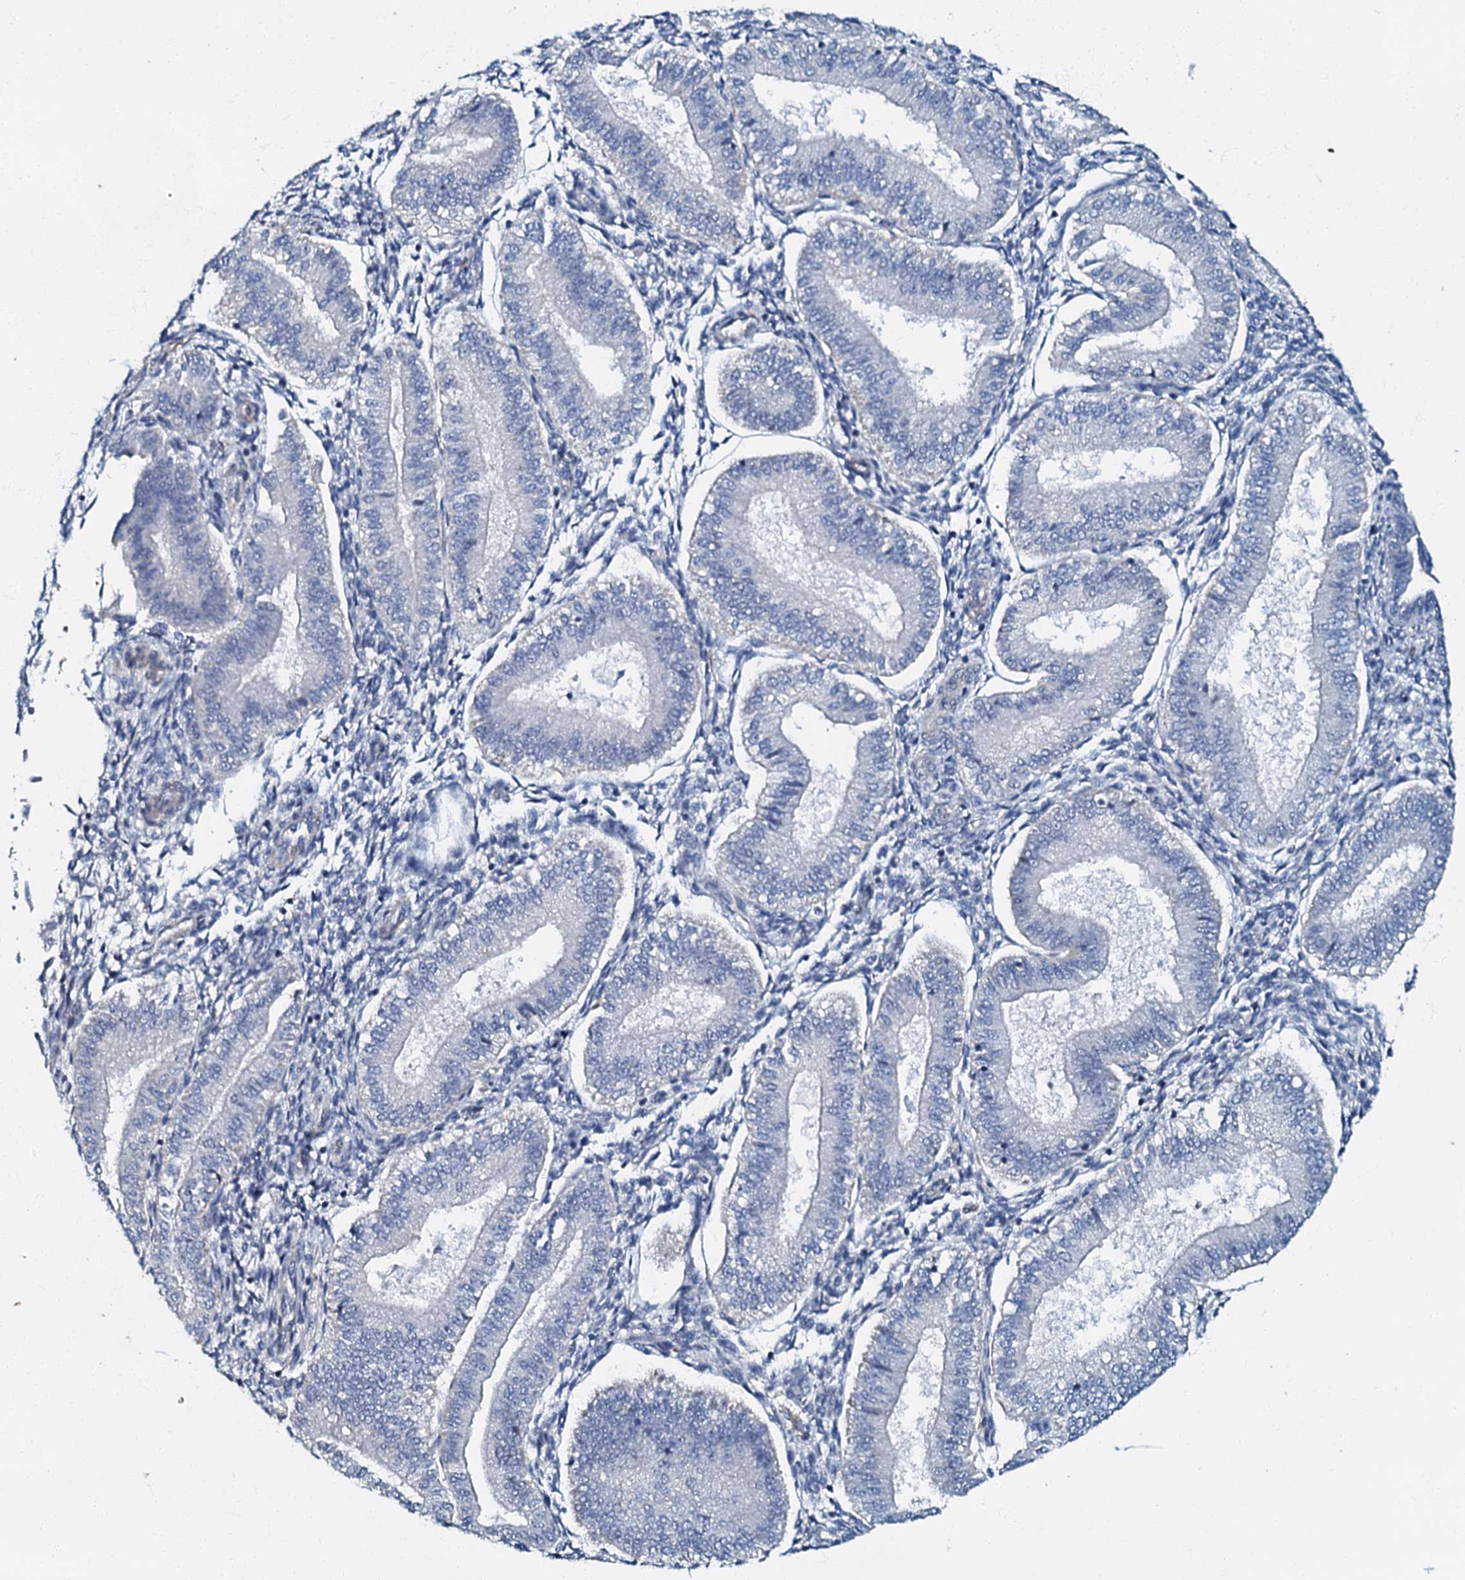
{"staining": {"intensity": "weak", "quantity": "<25%", "location": "nuclear"}, "tissue": "endometrium", "cell_type": "Cells in endometrial stroma", "image_type": "normal", "snomed": [{"axis": "morphology", "description": "Normal tissue, NOS"}, {"axis": "topography", "description": "Endometrium"}], "caption": "Immunohistochemistry (IHC) image of benign endometrium: human endometrium stained with DAB exhibits no significant protein staining in cells in endometrial stroma.", "gene": "OLAH", "patient": {"sex": "female", "age": 39}}